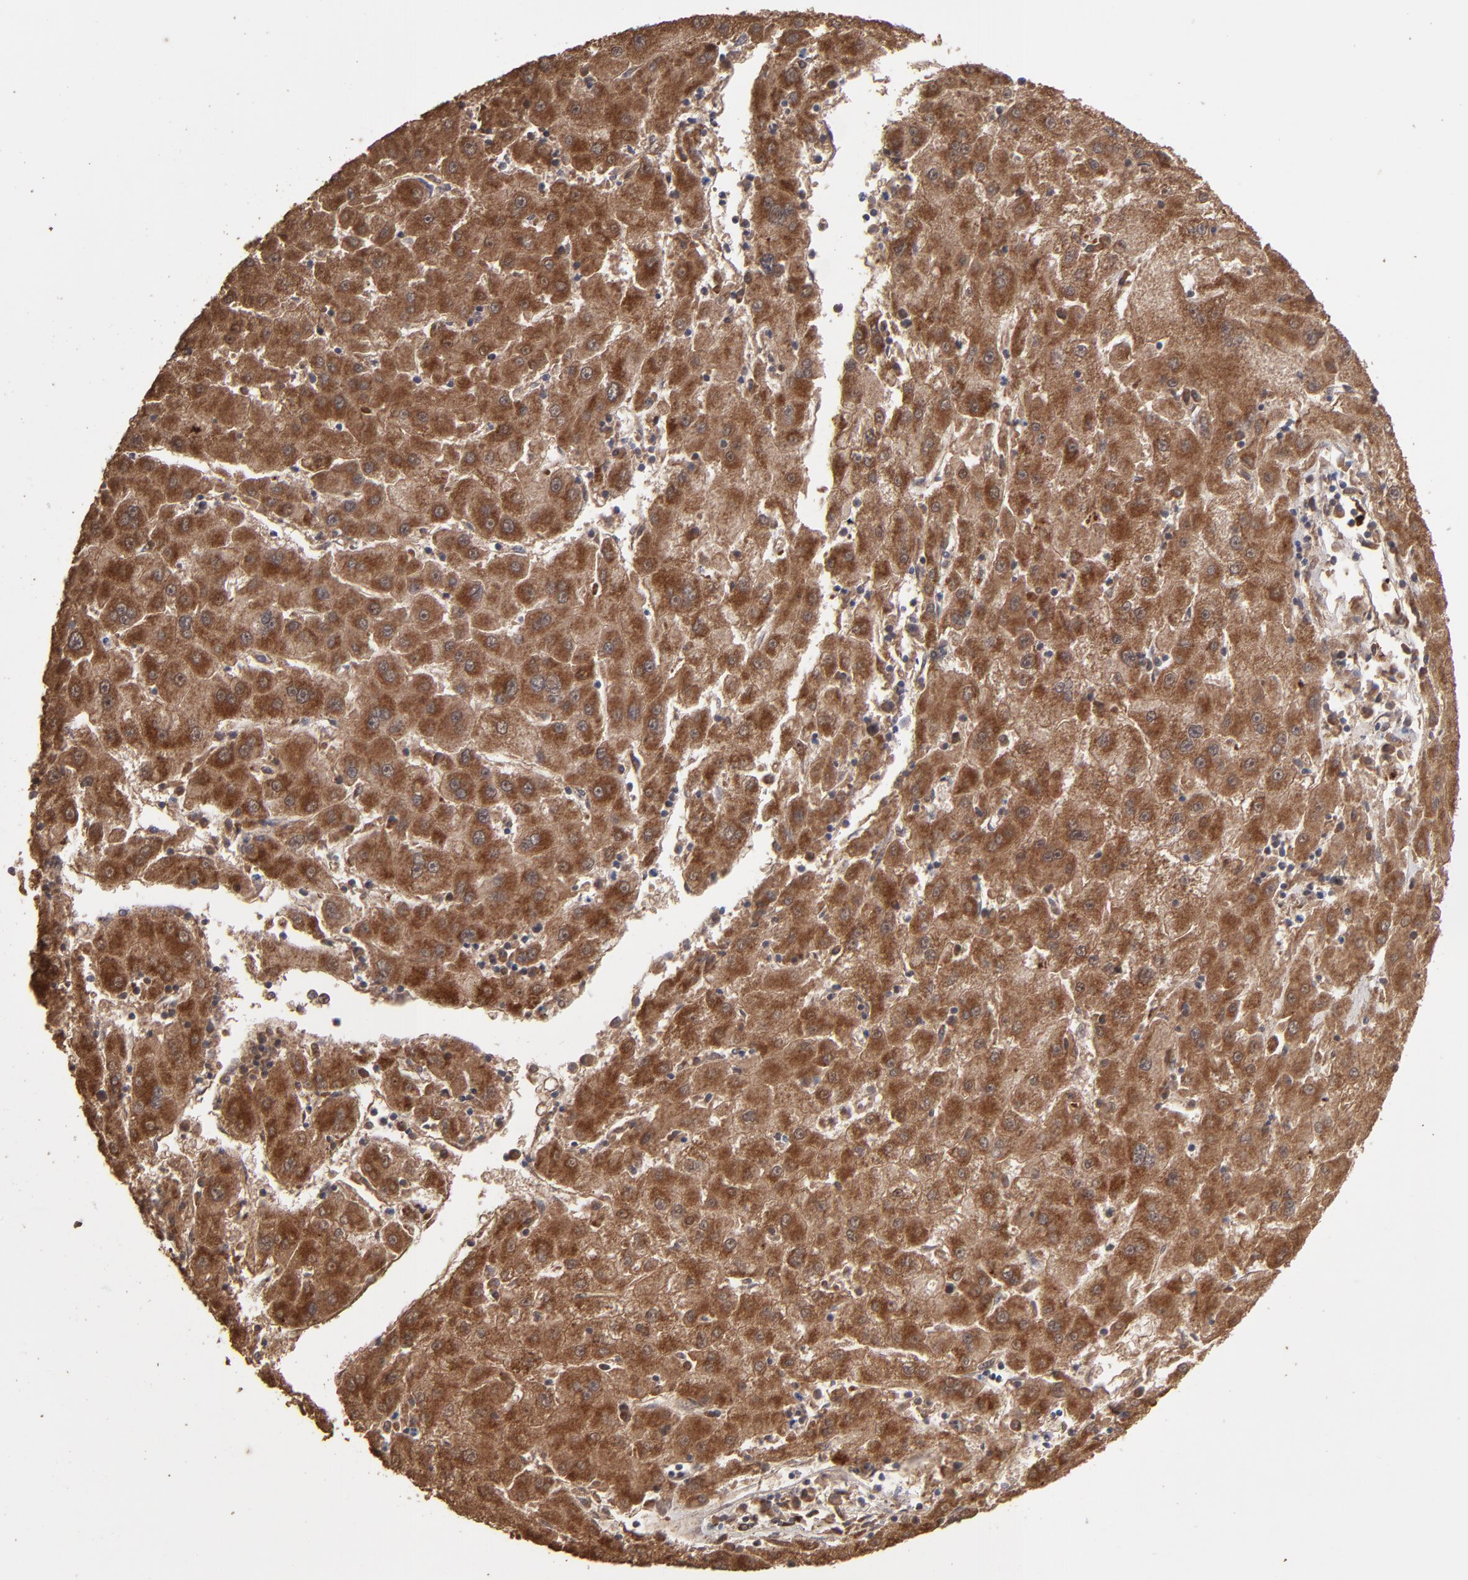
{"staining": {"intensity": "moderate", "quantity": ">75%", "location": "cytoplasmic/membranous"}, "tissue": "liver cancer", "cell_type": "Tumor cells", "image_type": "cancer", "snomed": [{"axis": "morphology", "description": "Carcinoma, Hepatocellular, NOS"}, {"axis": "topography", "description": "Liver"}], "caption": "About >75% of tumor cells in liver hepatocellular carcinoma show moderate cytoplasmic/membranous protein staining as visualized by brown immunohistochemical staining.", "gene": "MMP2", "patient": {"sex": "male", "age": 72}}